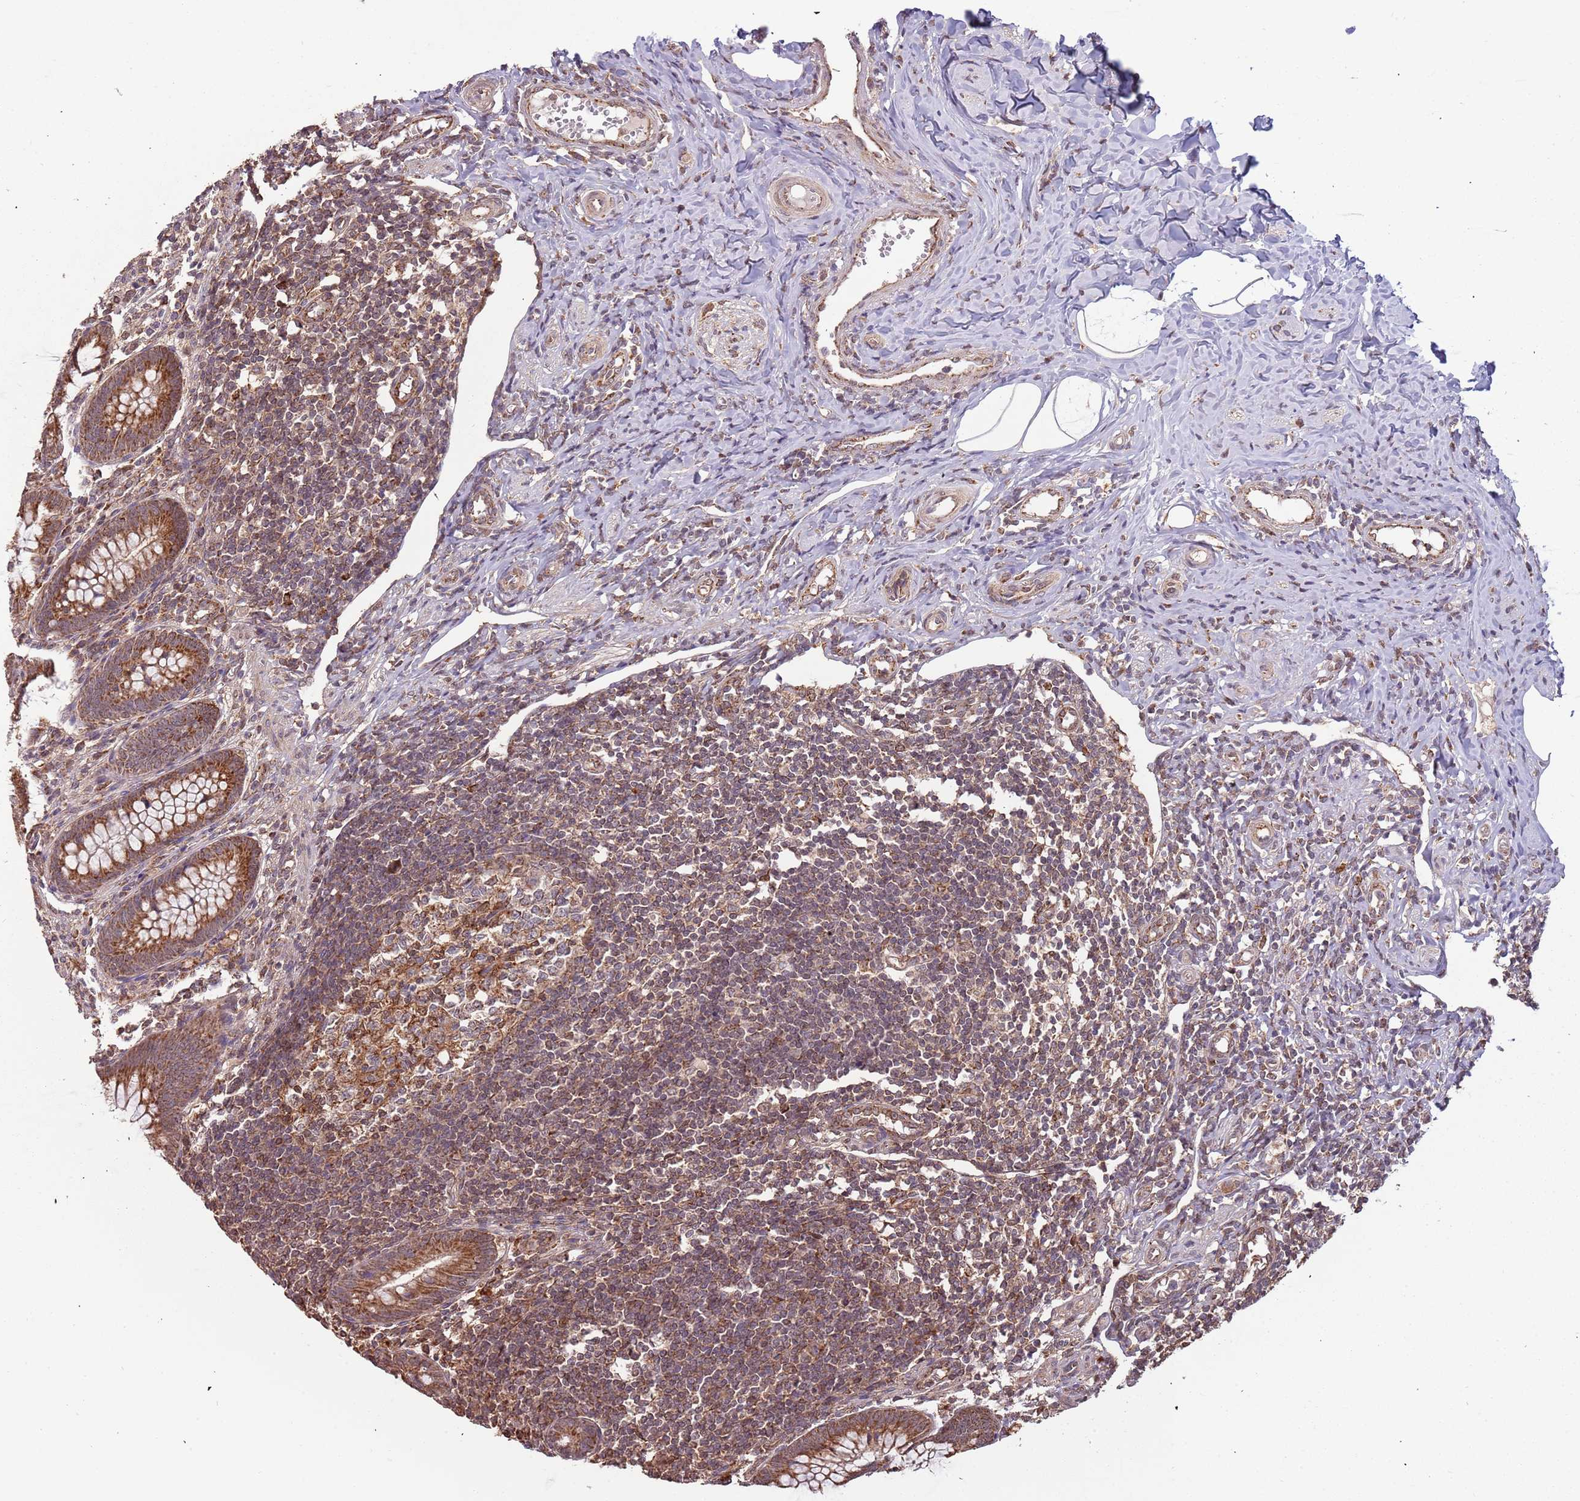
{"staining": {"intensity": "strong", "quantity": ">75%", "location": "cytoplasmic/membranous"}, "tissue": "appendix", "cell_type": "Glandular cells", "image_type": "normal", "snomed": [{"axis": "morphology", "description": "Normal tissue, NOS"}, {"axis": "topography", "description": "Appendix"}], "caption": "Protein expression analysis of unremarkable human appendix reveals strong cytoplasmic/membranous staining in about >75% of glandular cells.", "gene": "IL17RD", "patient": {"sex": "female", "age": 33}}